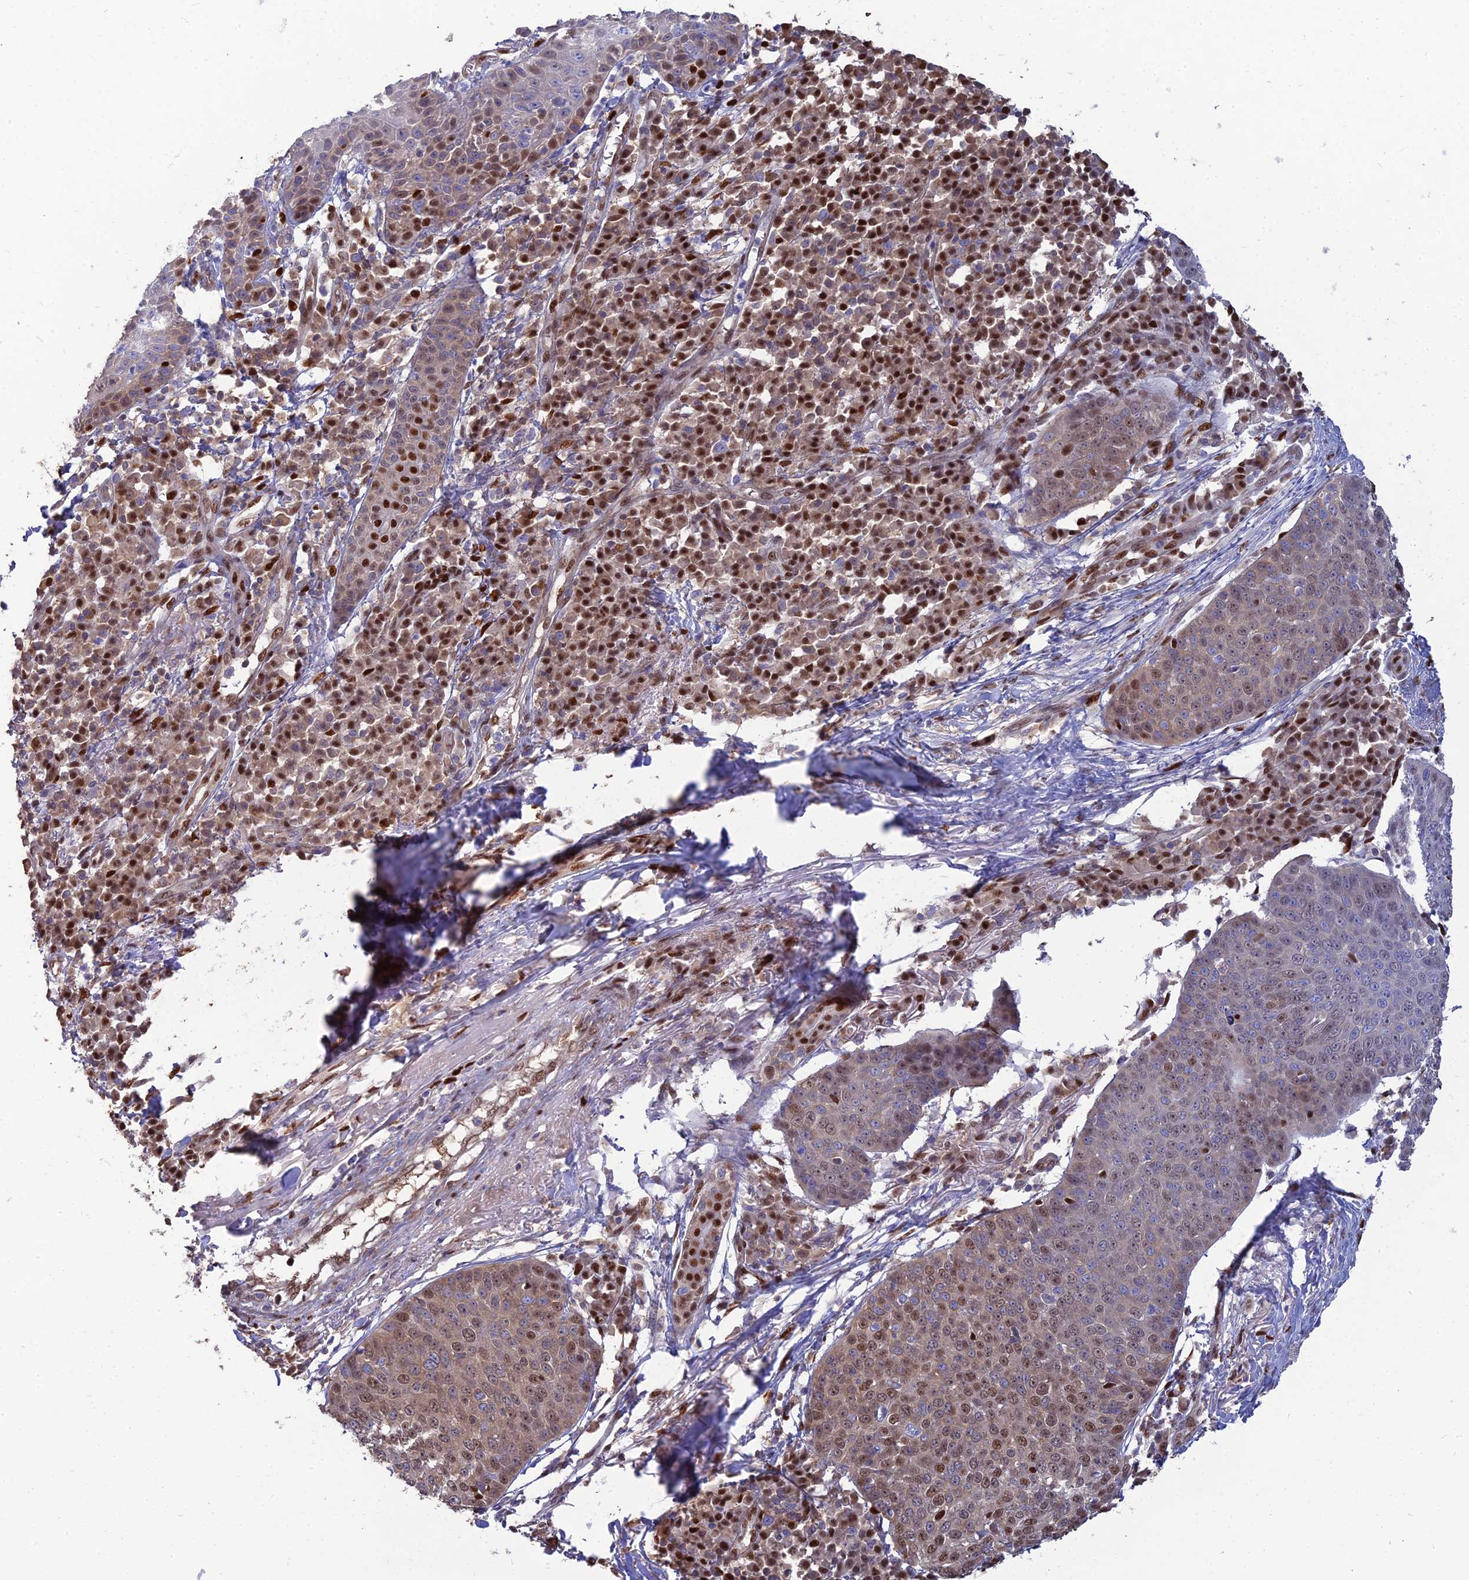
{"staining": {"intensity": "moderate", "quantity": "25%-75%", "location": "nuclear"}, "tissue": "skin cancer", "cell_type": "Tumor cells", "image_type": "cancer", "snomed": [{"axis": "morphology", "description": "Squamous cell carcinoma, NOS"}, {"axis": "topography", "description": "Skin"}], "caption": "Immunohistochemical staining of skin cancer exhibits medium levels of moderate nuclear protein expression in approximately 25%-75% of tumor cells. The protein of interest is shown in brown color, while the nuclei are stained blue.", "gene": "DNPEP", "patient": {"sex": "male", "age": 71}}